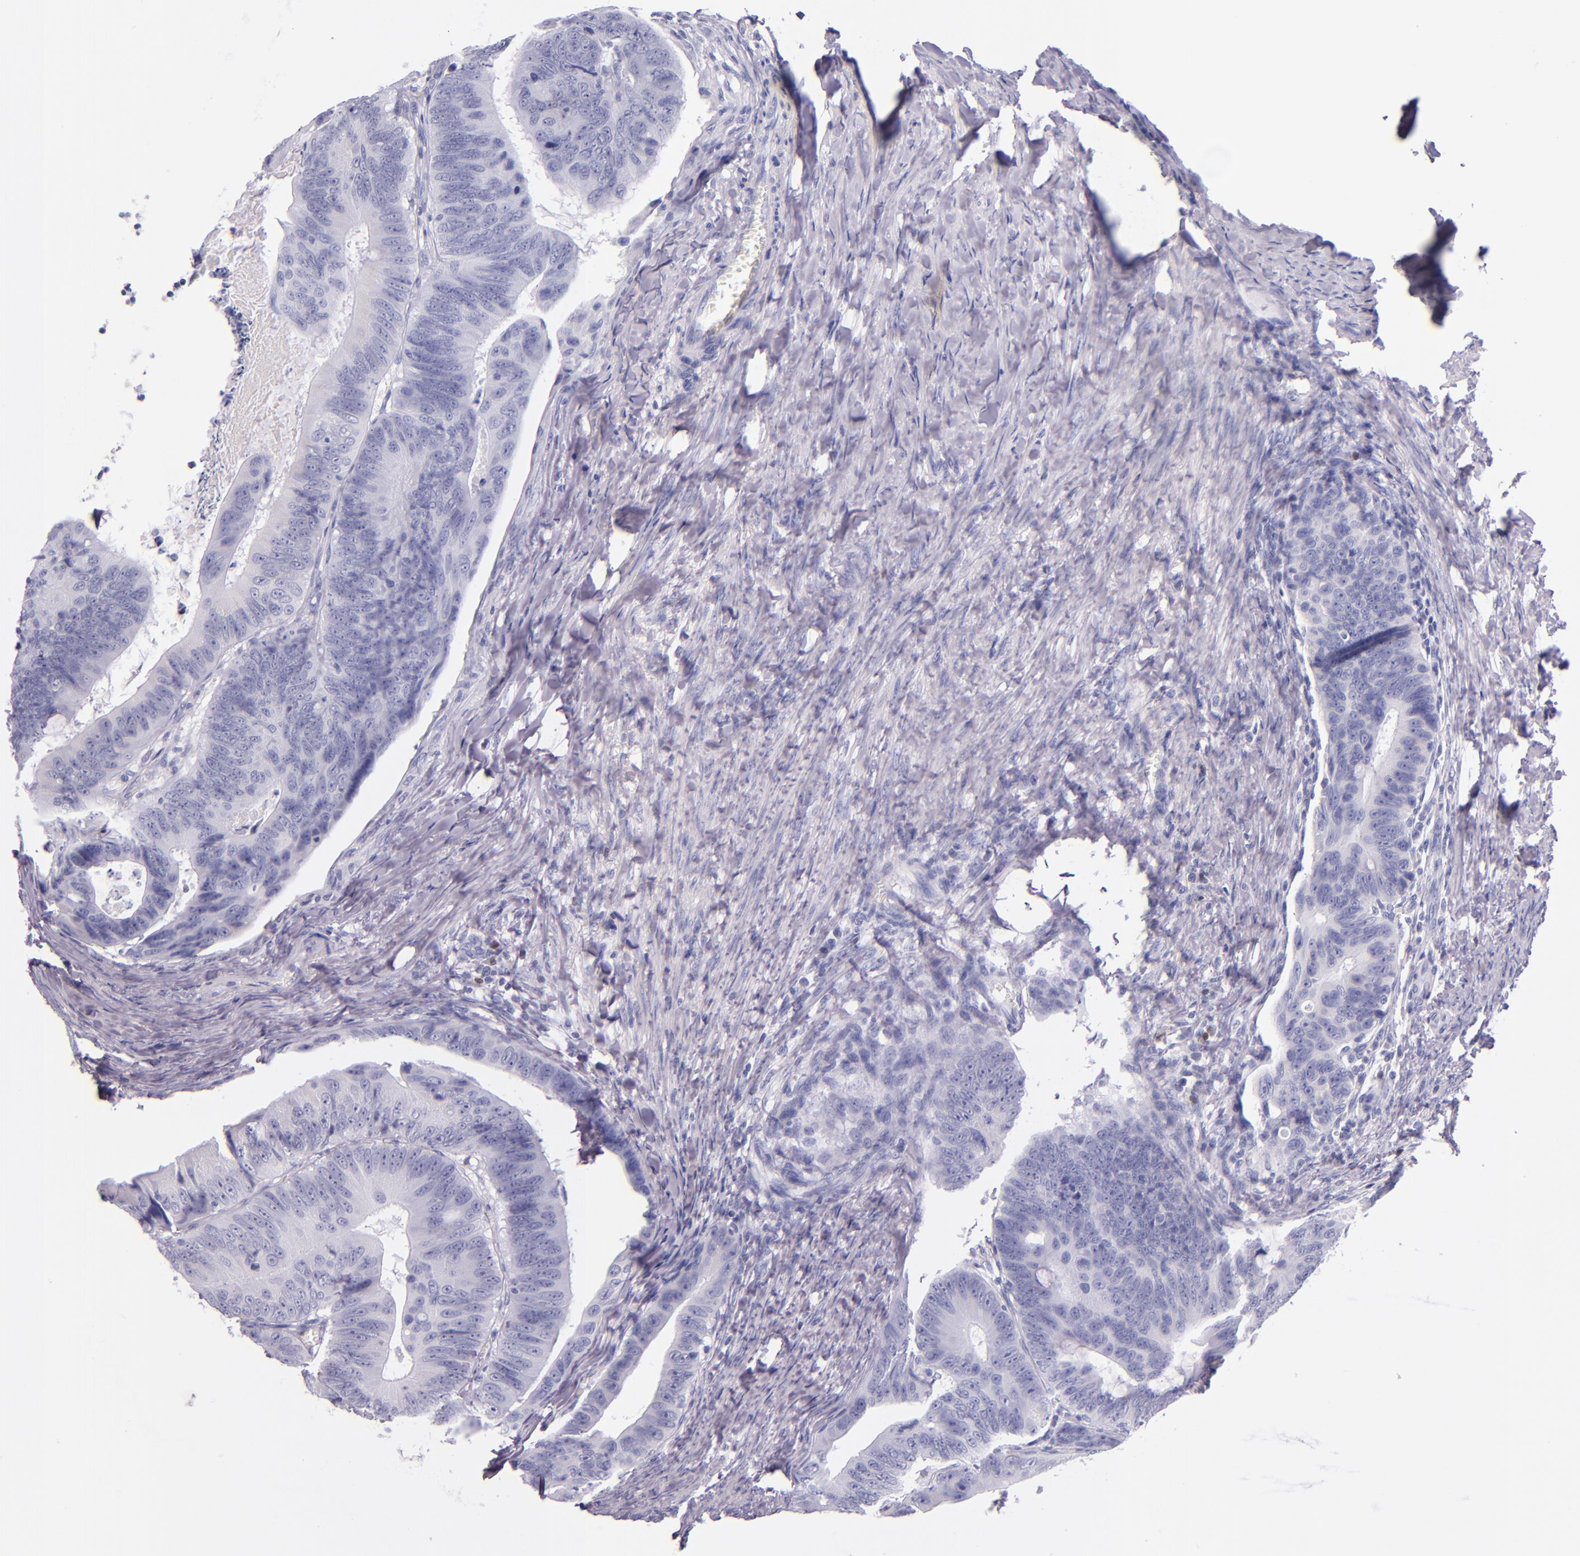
{"staining": {"intensity": "negative", "quantity": "none", "location": "none"}, "tissue": "colorectal cancer", "cell_type": "Tumor cells", "image_type": "cancer", "snomed": [{"axis": "morphology", "description": "Adenocarcinoma, NOS"}, {"axis": "topography", "description": "Colon"}], "caption": "Immunohistochemical staining of human colorectal cancer displays no significant positivity in tumor cells.", "gene": "IRF4", "patient": {"sex": "female", "age": 55}}